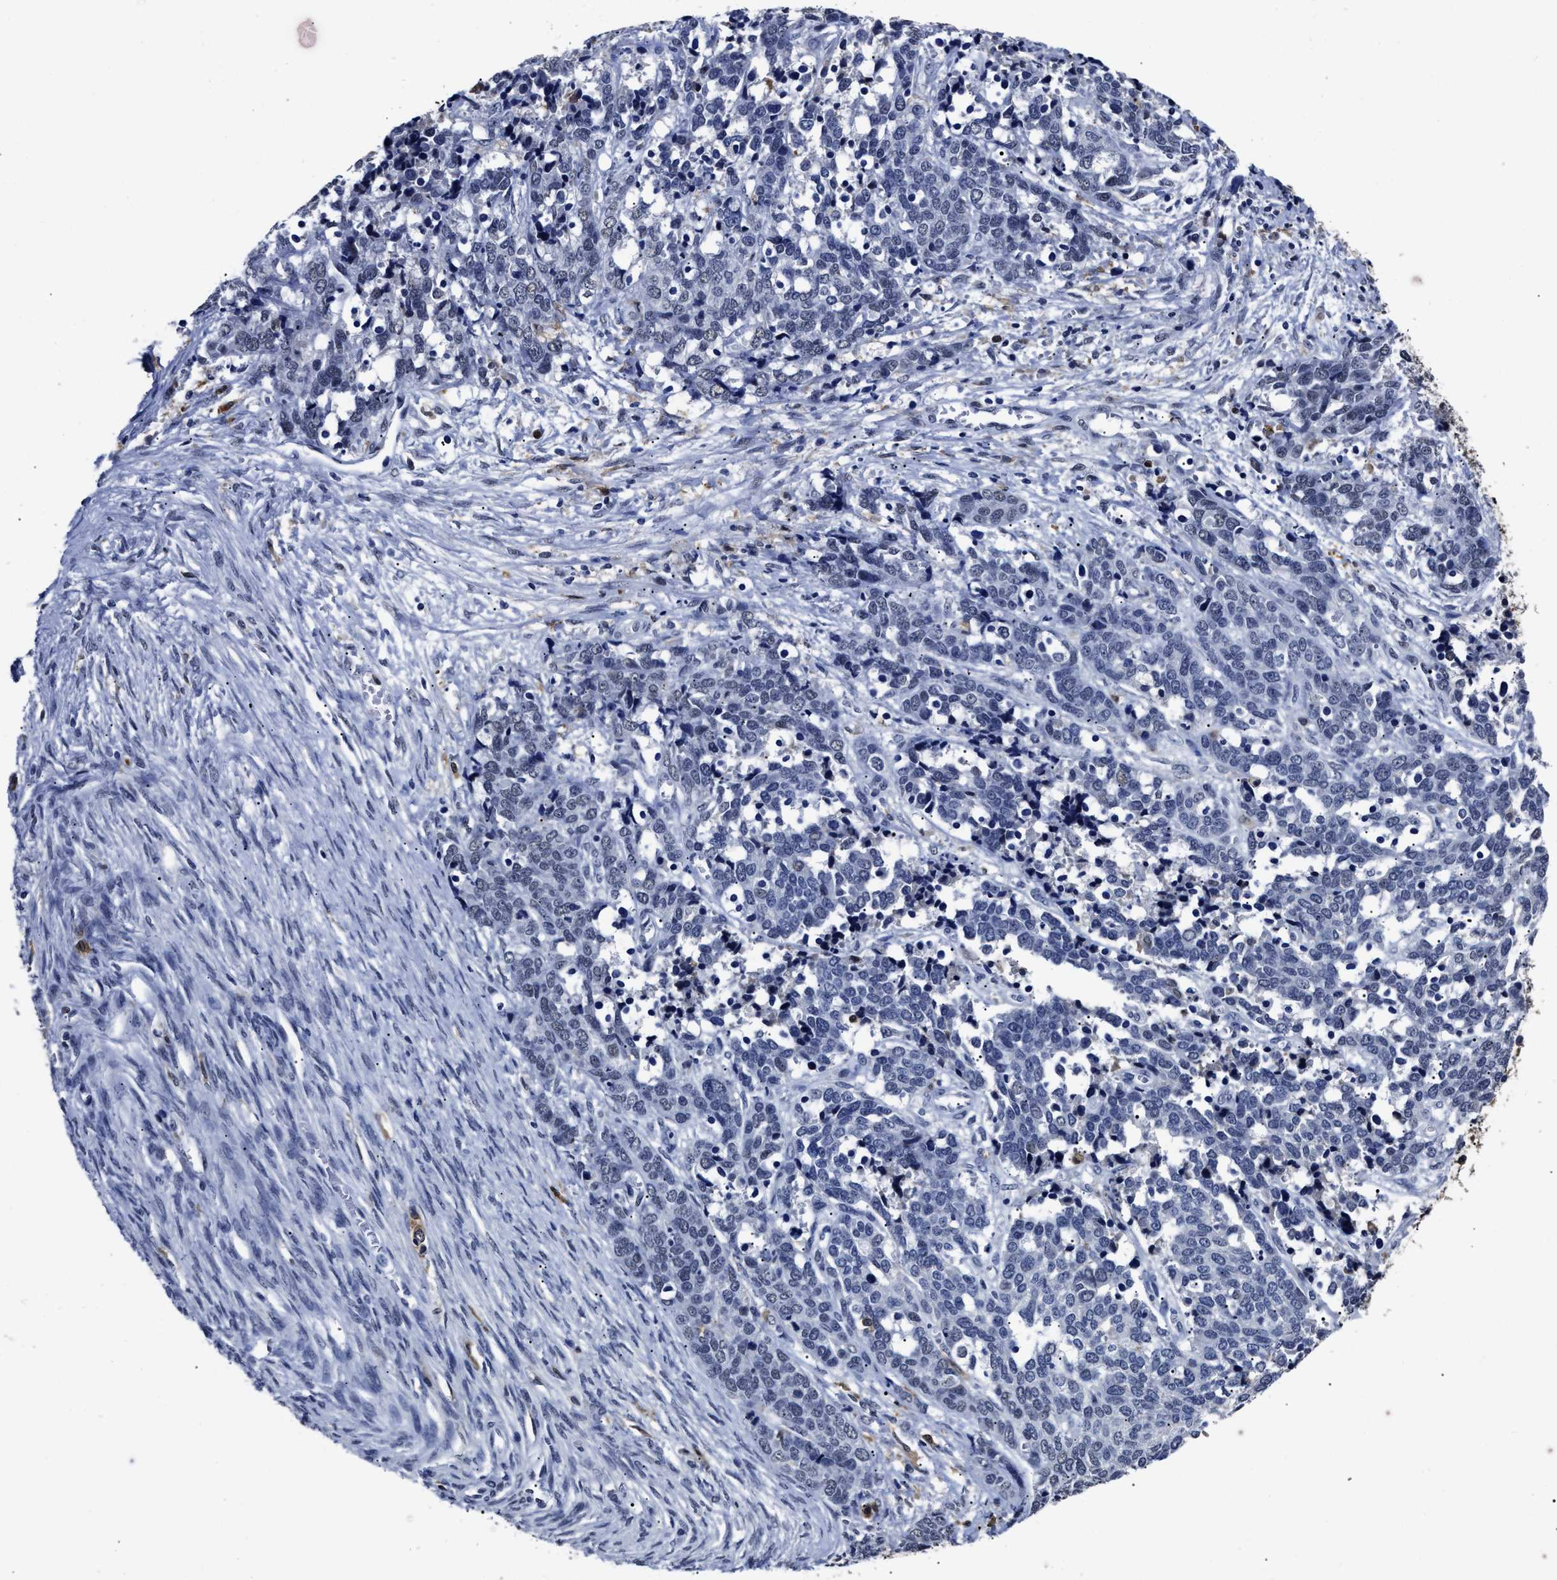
{"staining": {"intensity": "negative", "quantity": "none", "location": "none"}, "tissue": "ovarian cancer", "cell_type": "Tumor cells", "image_type": "cancer", "snomed": [{"axis": "morphology", "description": "Cystadenocarcinoma, serous, NOS"}, {"axis": "topography", "description": "Ovary"}], "caption": "The micrograph exhibits no staining of tumor cells in ovarian cancer.", "gene": "PRPF4B", "patient": {"sex": "female", "age": 44}}